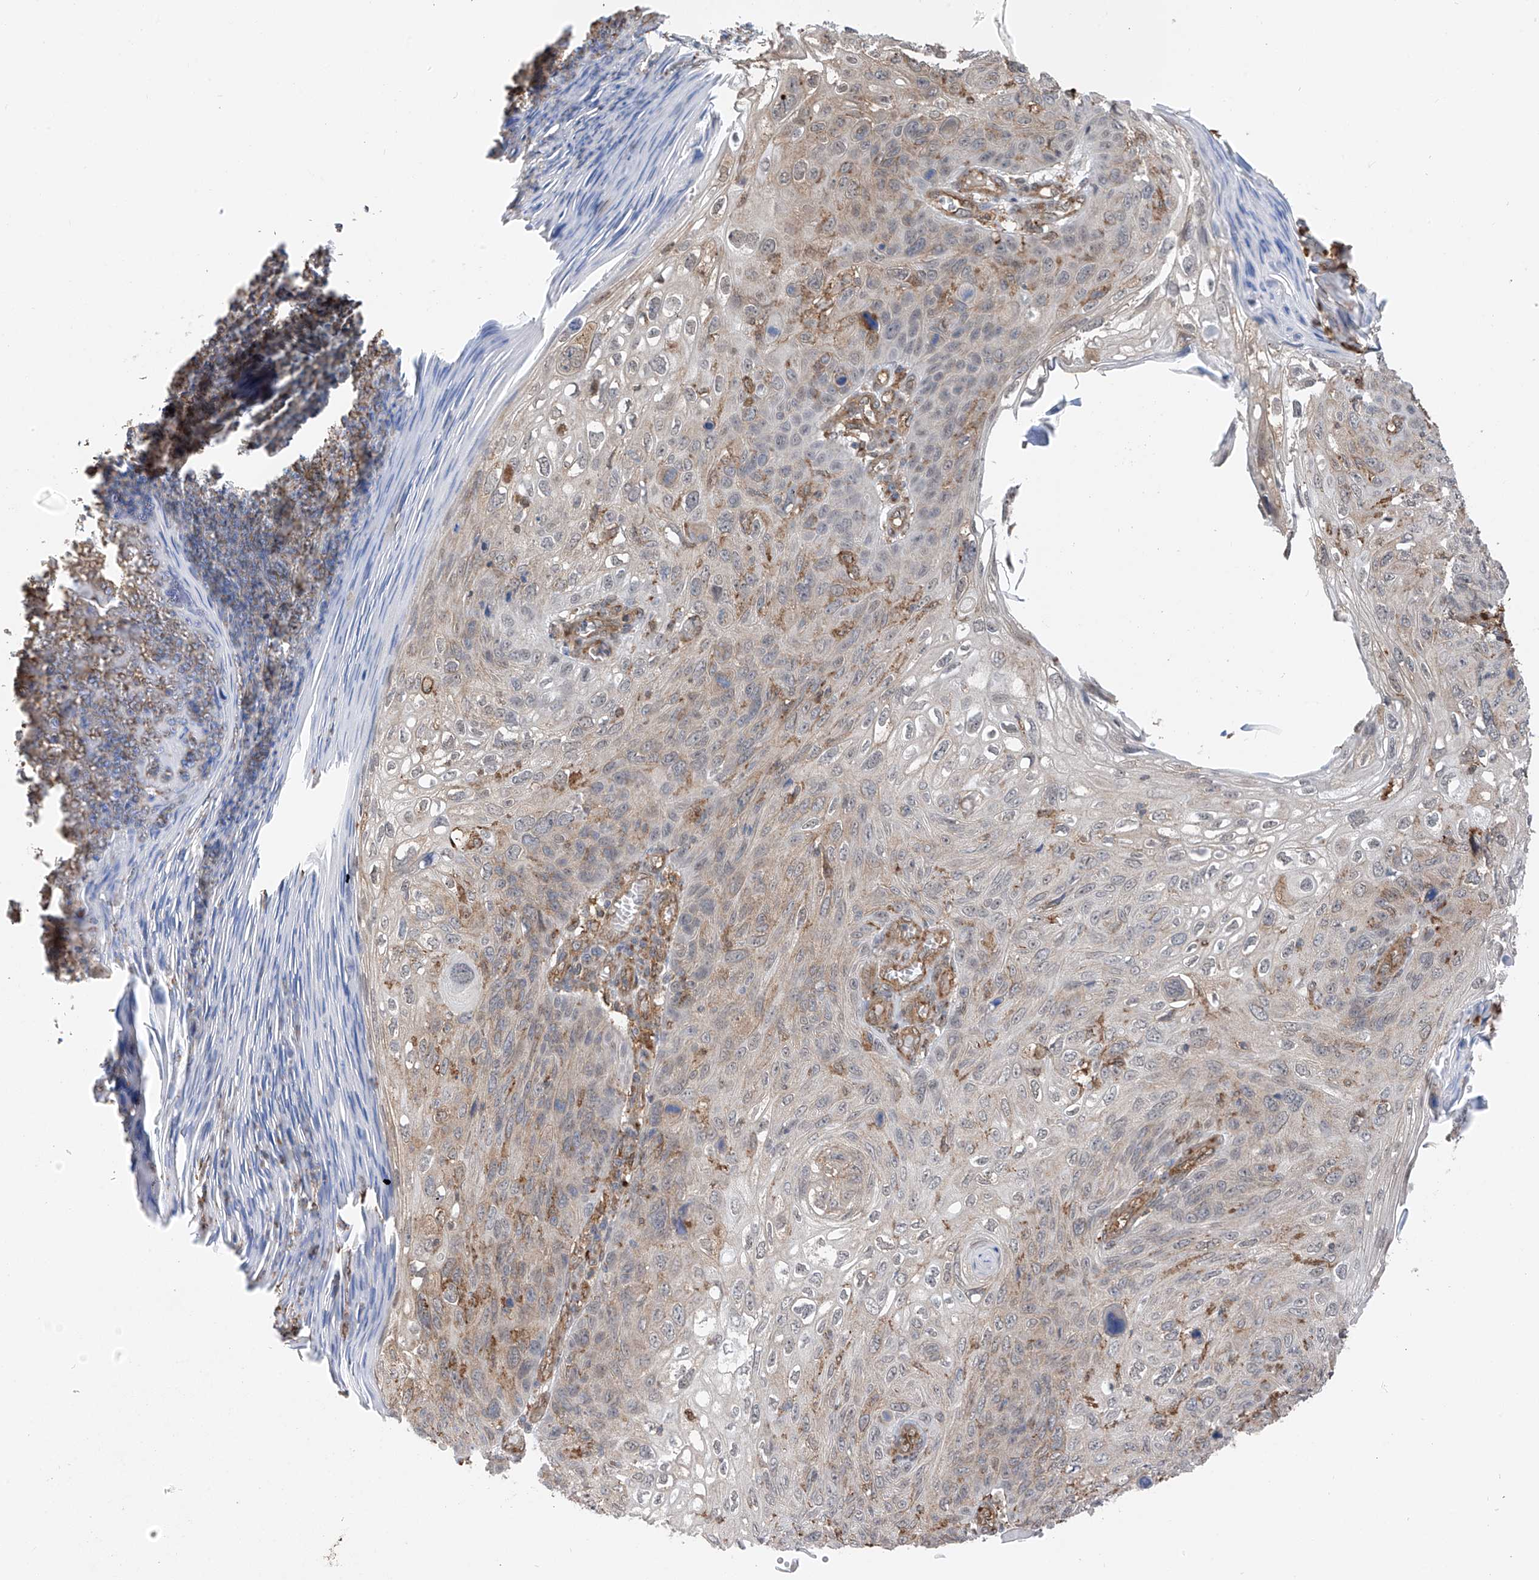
{"staining": {"intensity": "weak", "quantity": "<25%", "location": "cytoplasmic/membranous"}, "tissue": "skin cancer", "cell_type": "Tumor cells", "image_type": "cancer", "snomed": [{"axis": "morphology", "description": "Squamous cell carcinoma, NOS"}, {"axis": "topography", "description": "Skin"}], "caption": "Squamous cell carcinoma (skin) was stained to show a protein in brown. There is no significant expression in tumor cells. (DAB (3,3'-diaminobenzidine) IHC with hematoxylin counter stain).", "gene": "ZNF189", "patient": {"sex": "female", "age": 90}}